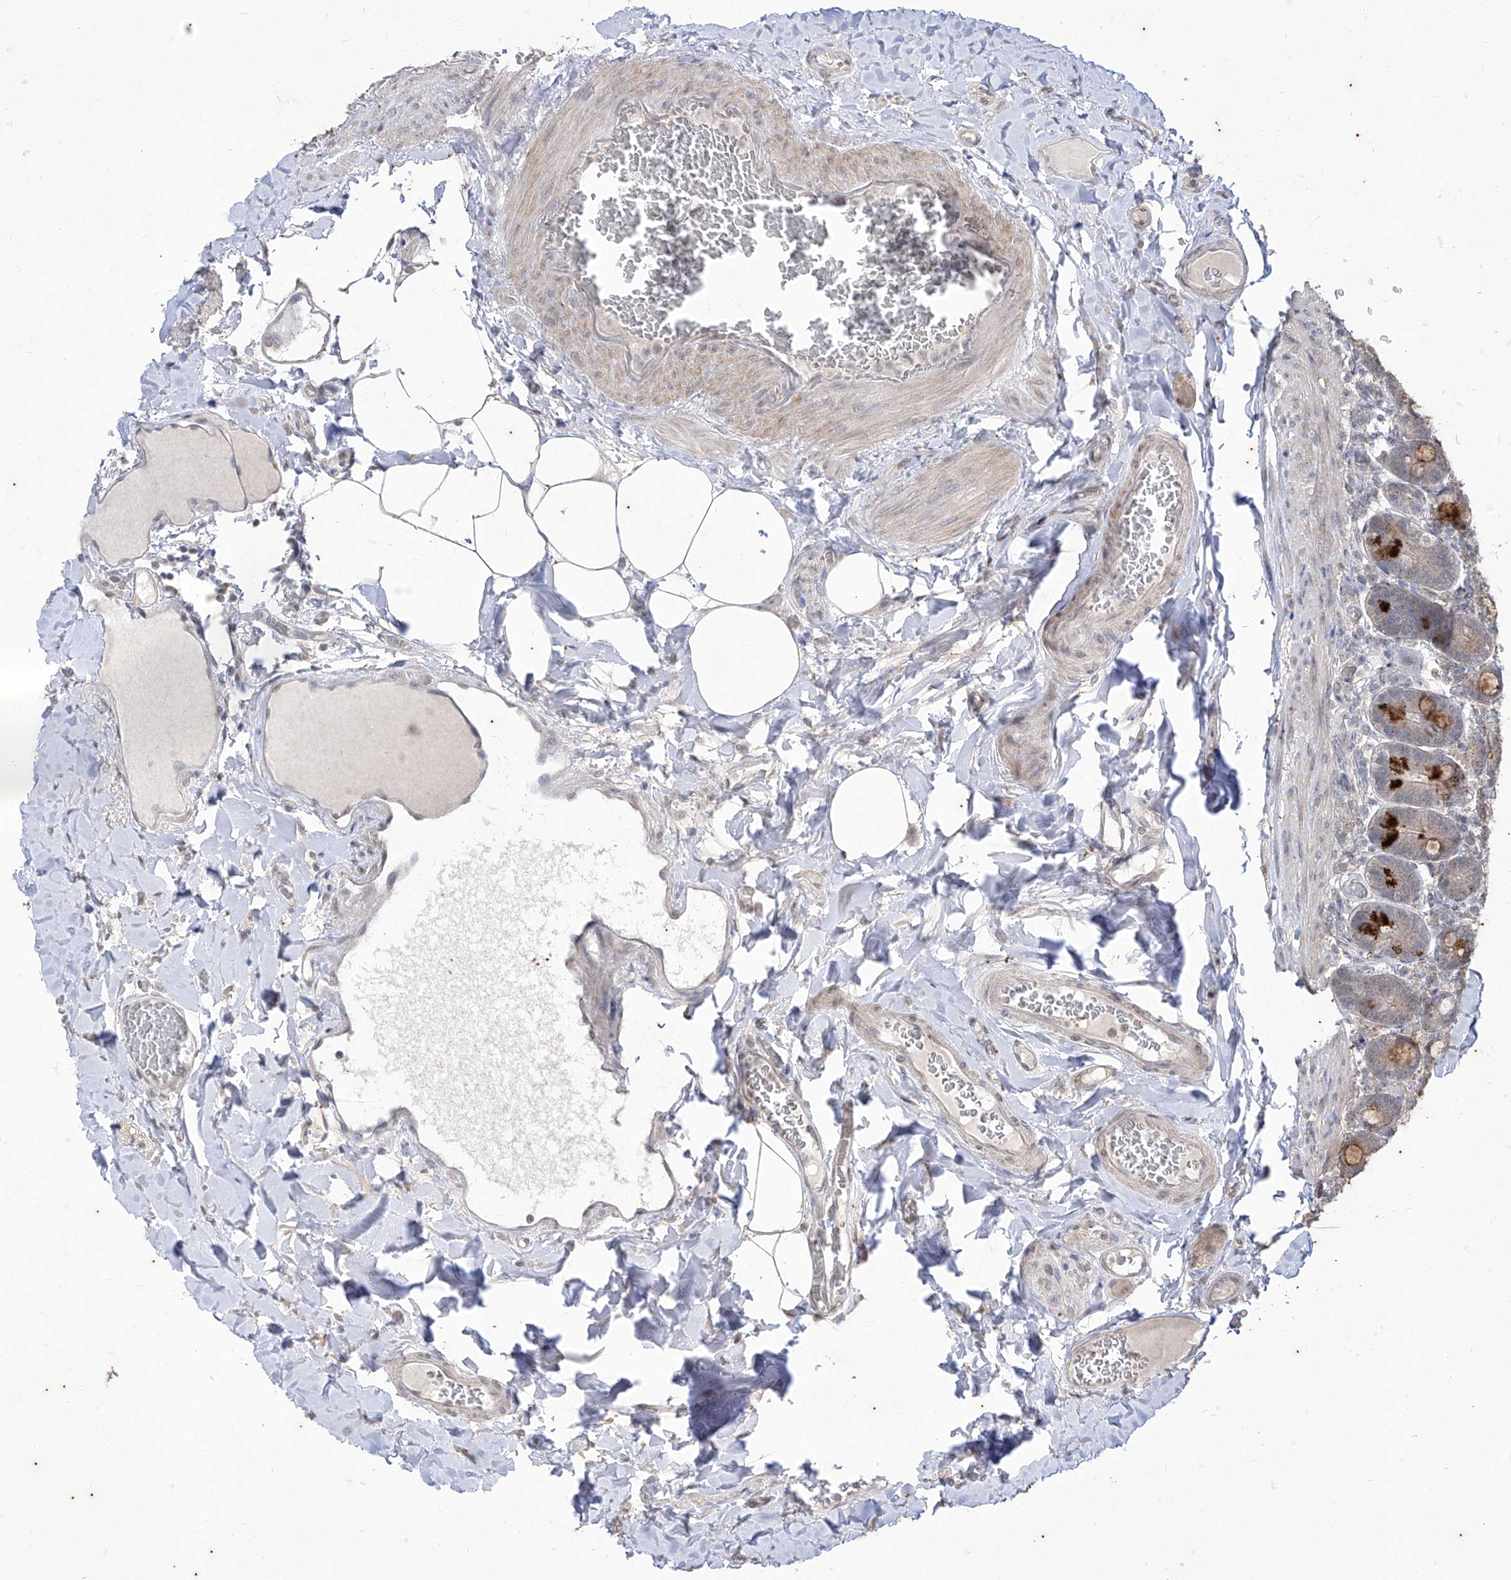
{"staining": {"intensity": "strong", "quantity": "25%-75%", "location": "cytoplasmic/membranous"}, "tissue": "duodenum", "cell_type": "Glandular cells", "image_type": "normal", "snomed": [{"axis": "morphology", "description": "Normal tissue, NOS"}, {"axis": "topography", "description": "Duodenum"}], "caption": "A high amount of strong cytoplasmic/membranous staining is present in approximately 25%-75% of glandular cells in benign duodenum.", "gene": "PHF20L1", "patient": {"sex": "female", "age": 62}}